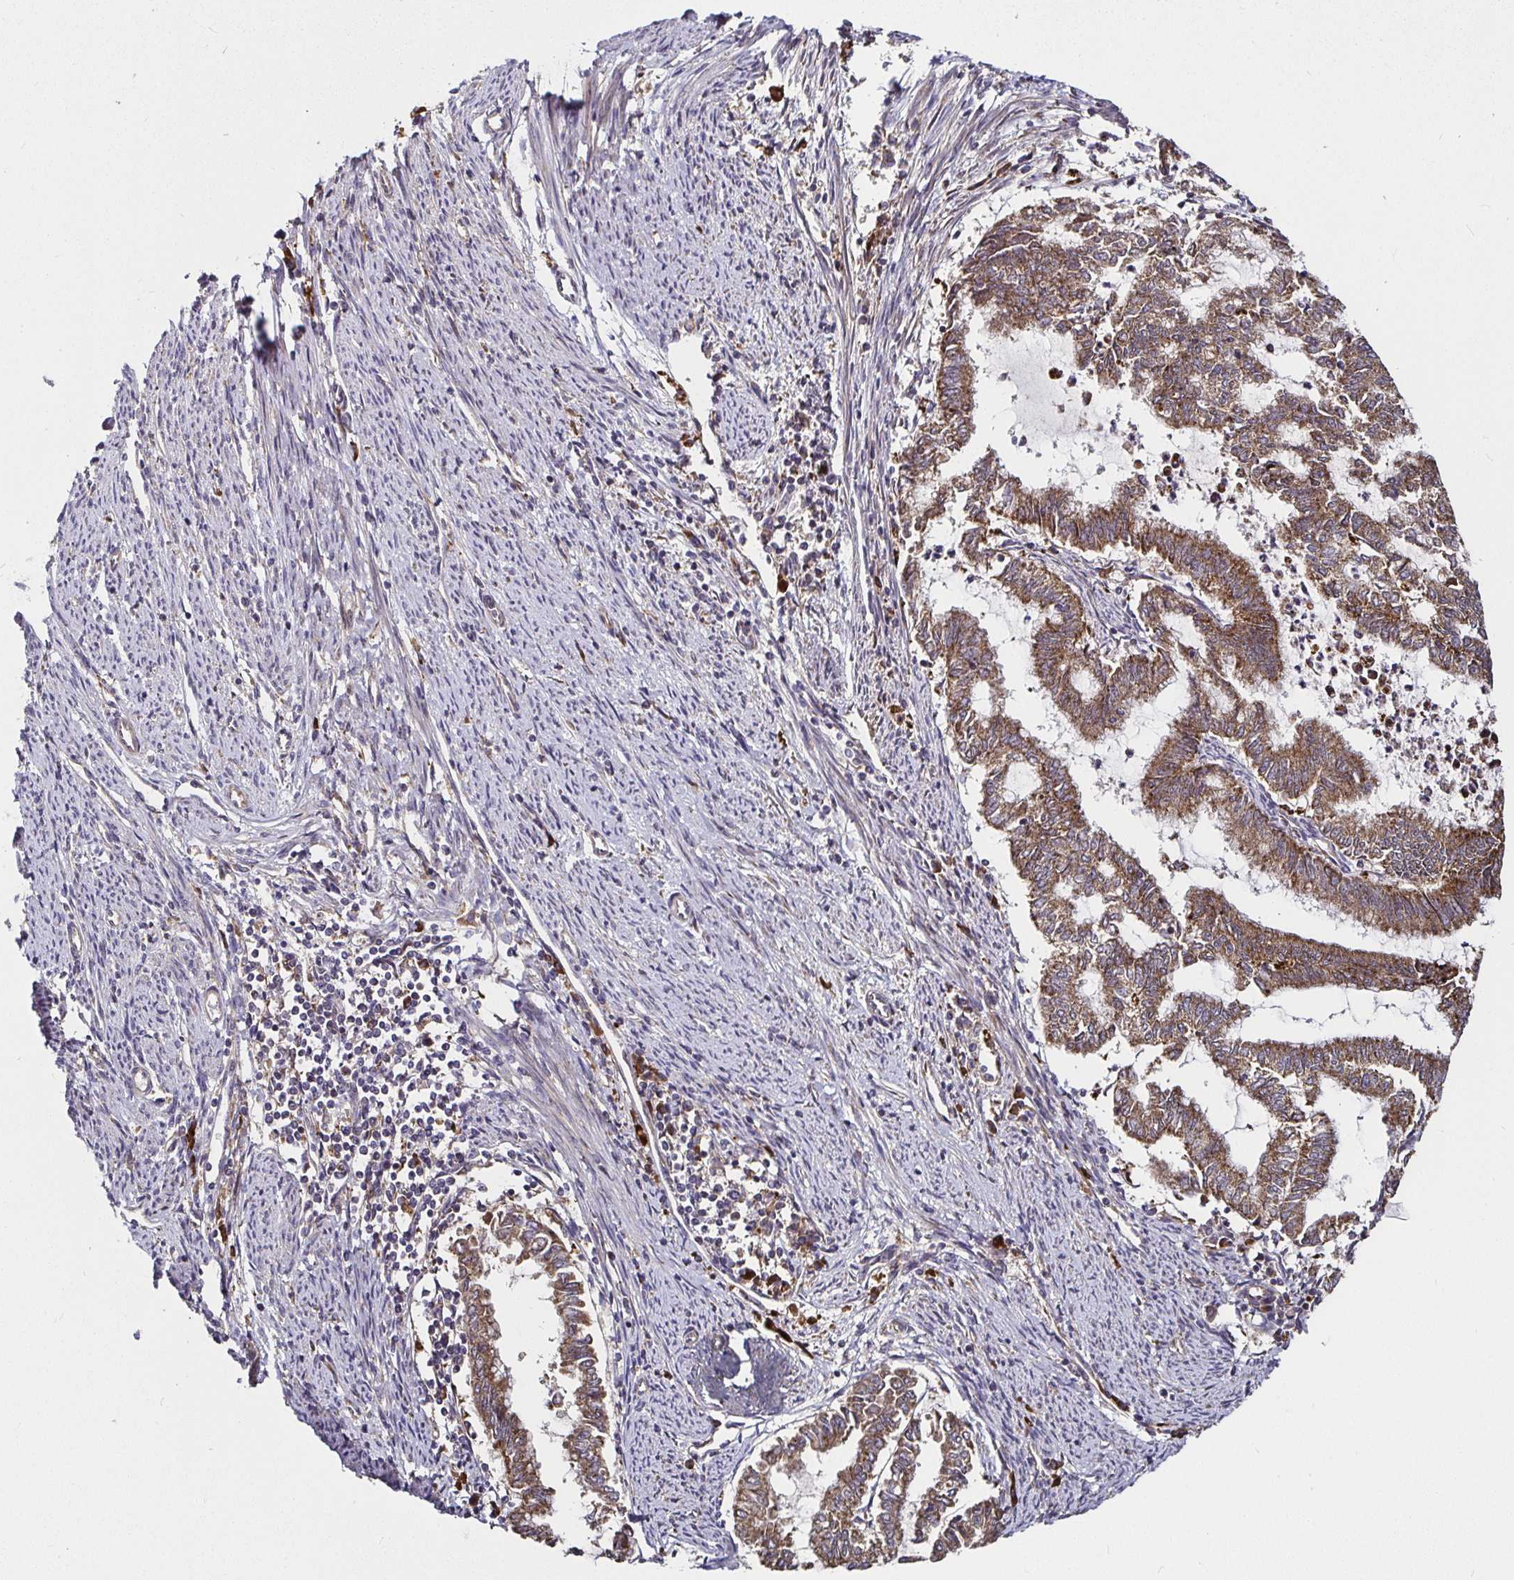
{"staining": {"intensity": "moderate", "quantity": ">75%", "location": "cytoplasmic/membranous"}, "tissue": "endometrial cancer", "cell_type": "Tumor cells", "image_type": "cancer", "snomed": [{"axis": "morphology", "description": "Adenocarcinoma, NOS"}, {"axis": "topography", "description": "Endometrium"}], "caption": "Immunohistochemistry micrograph of human adenocarcinoma (endometrial) stained for a protein (brown), which exhibits medium levels of moderate cytoplasmic/membranous expression in approximately >75% of tumor cells.", "gene": "MLST8", "patient": {"sex": "female", "age": 79}}